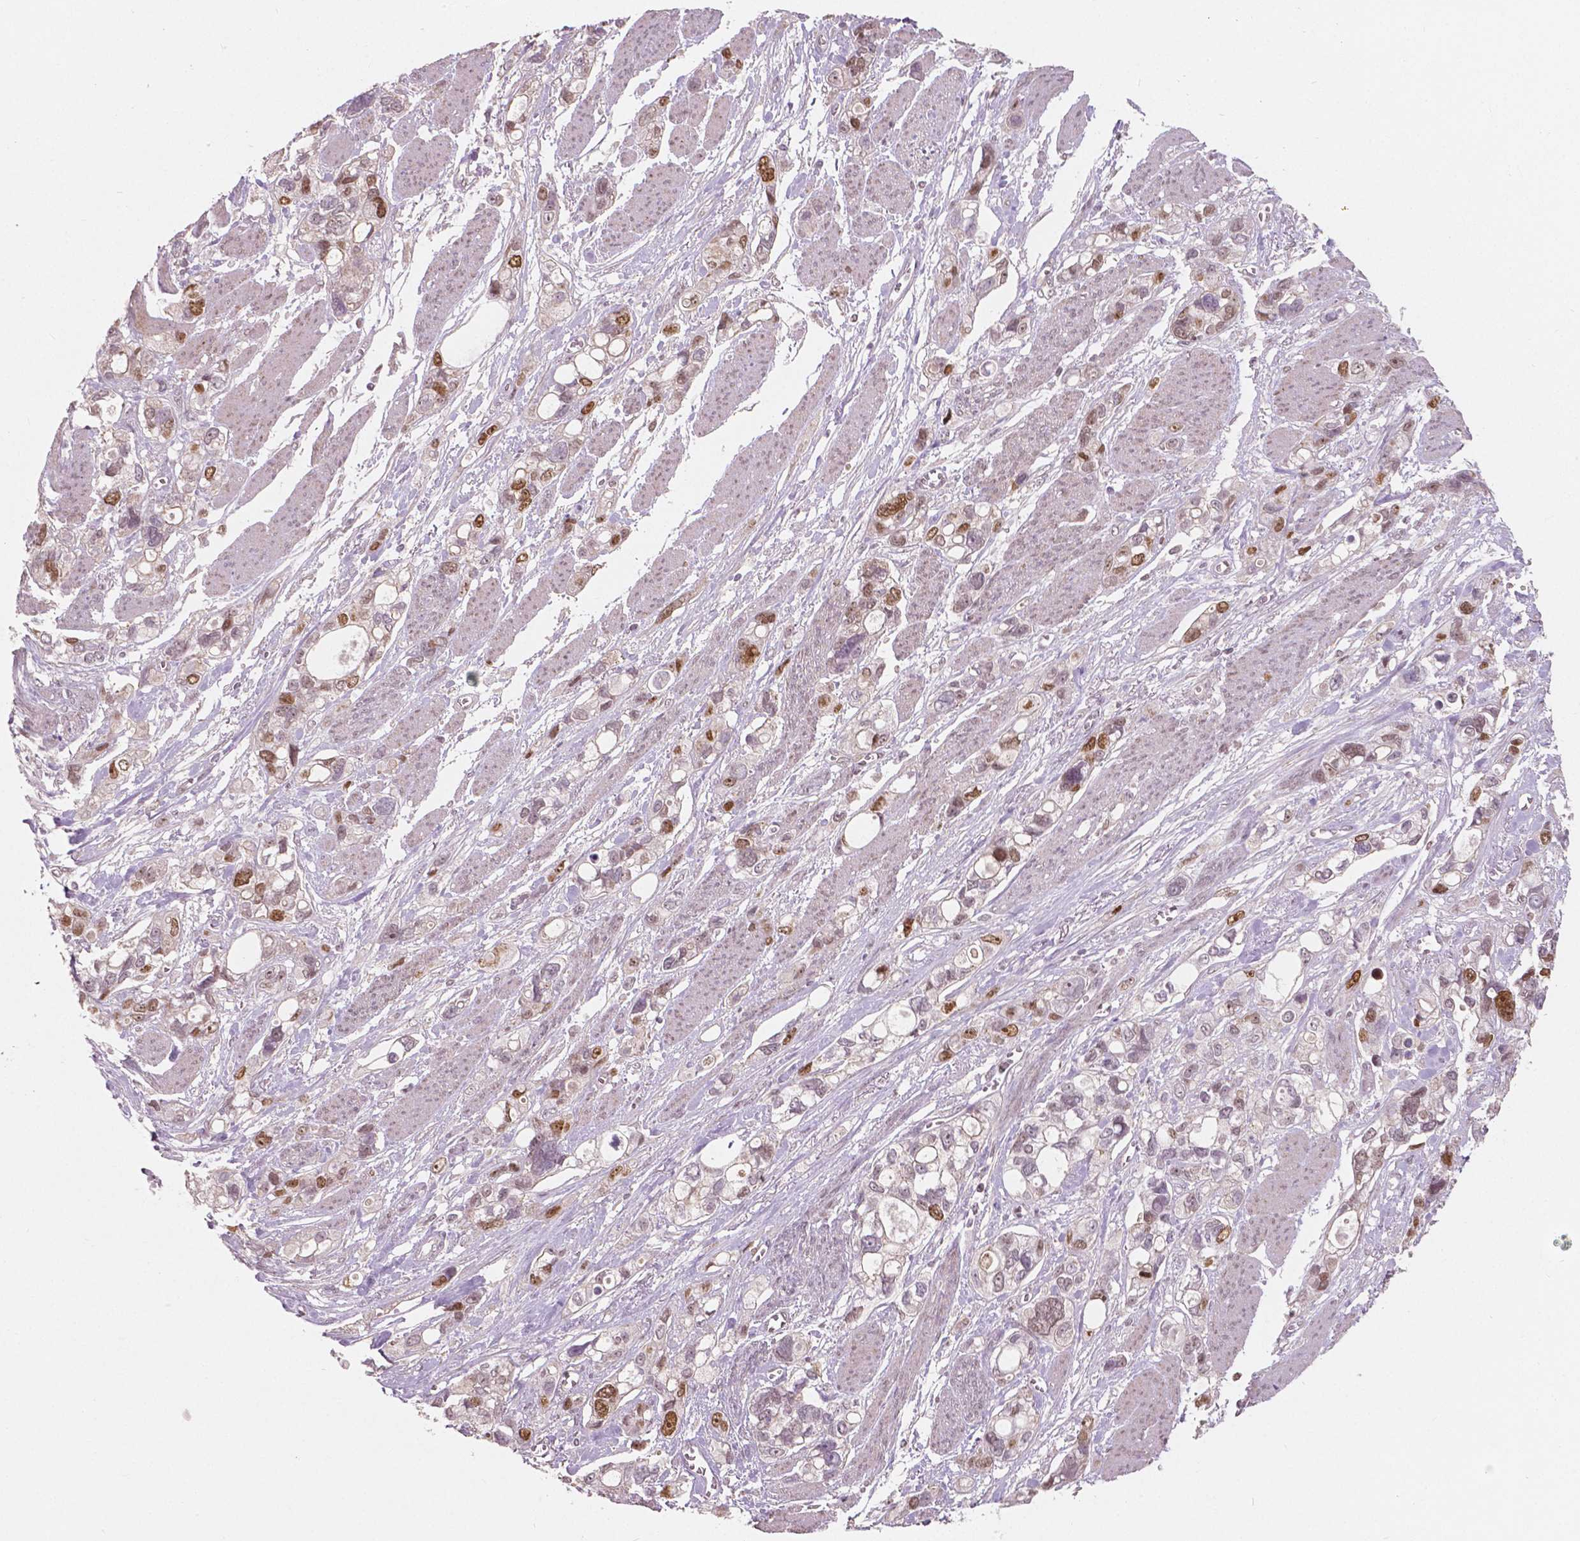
{"staining": {"intensity": "strong", "quantity": "<25%", "location": "nuclear"}, "tissue": "stomach cancer", "cell_type": "Tumor cells", "image_type": "cancer", "snomed": [{"axis": "morphology", "description": "Adenocarcinoma, NOS"}, {"axis": "topography", "description": "Stomach, upper"}], "caption": "The image reveals immunohistochemical staining of stomach cancer (adenocarcinoma). There is strong nuclear positivity is present in approximately <25% of tumor cells. (Stains: DAB in brown, nuclei in blue, Microscopy: brightfield microscopy at high magnification).", "gene": "NSD2", "patient": {"sex": "female", "age": 81}}